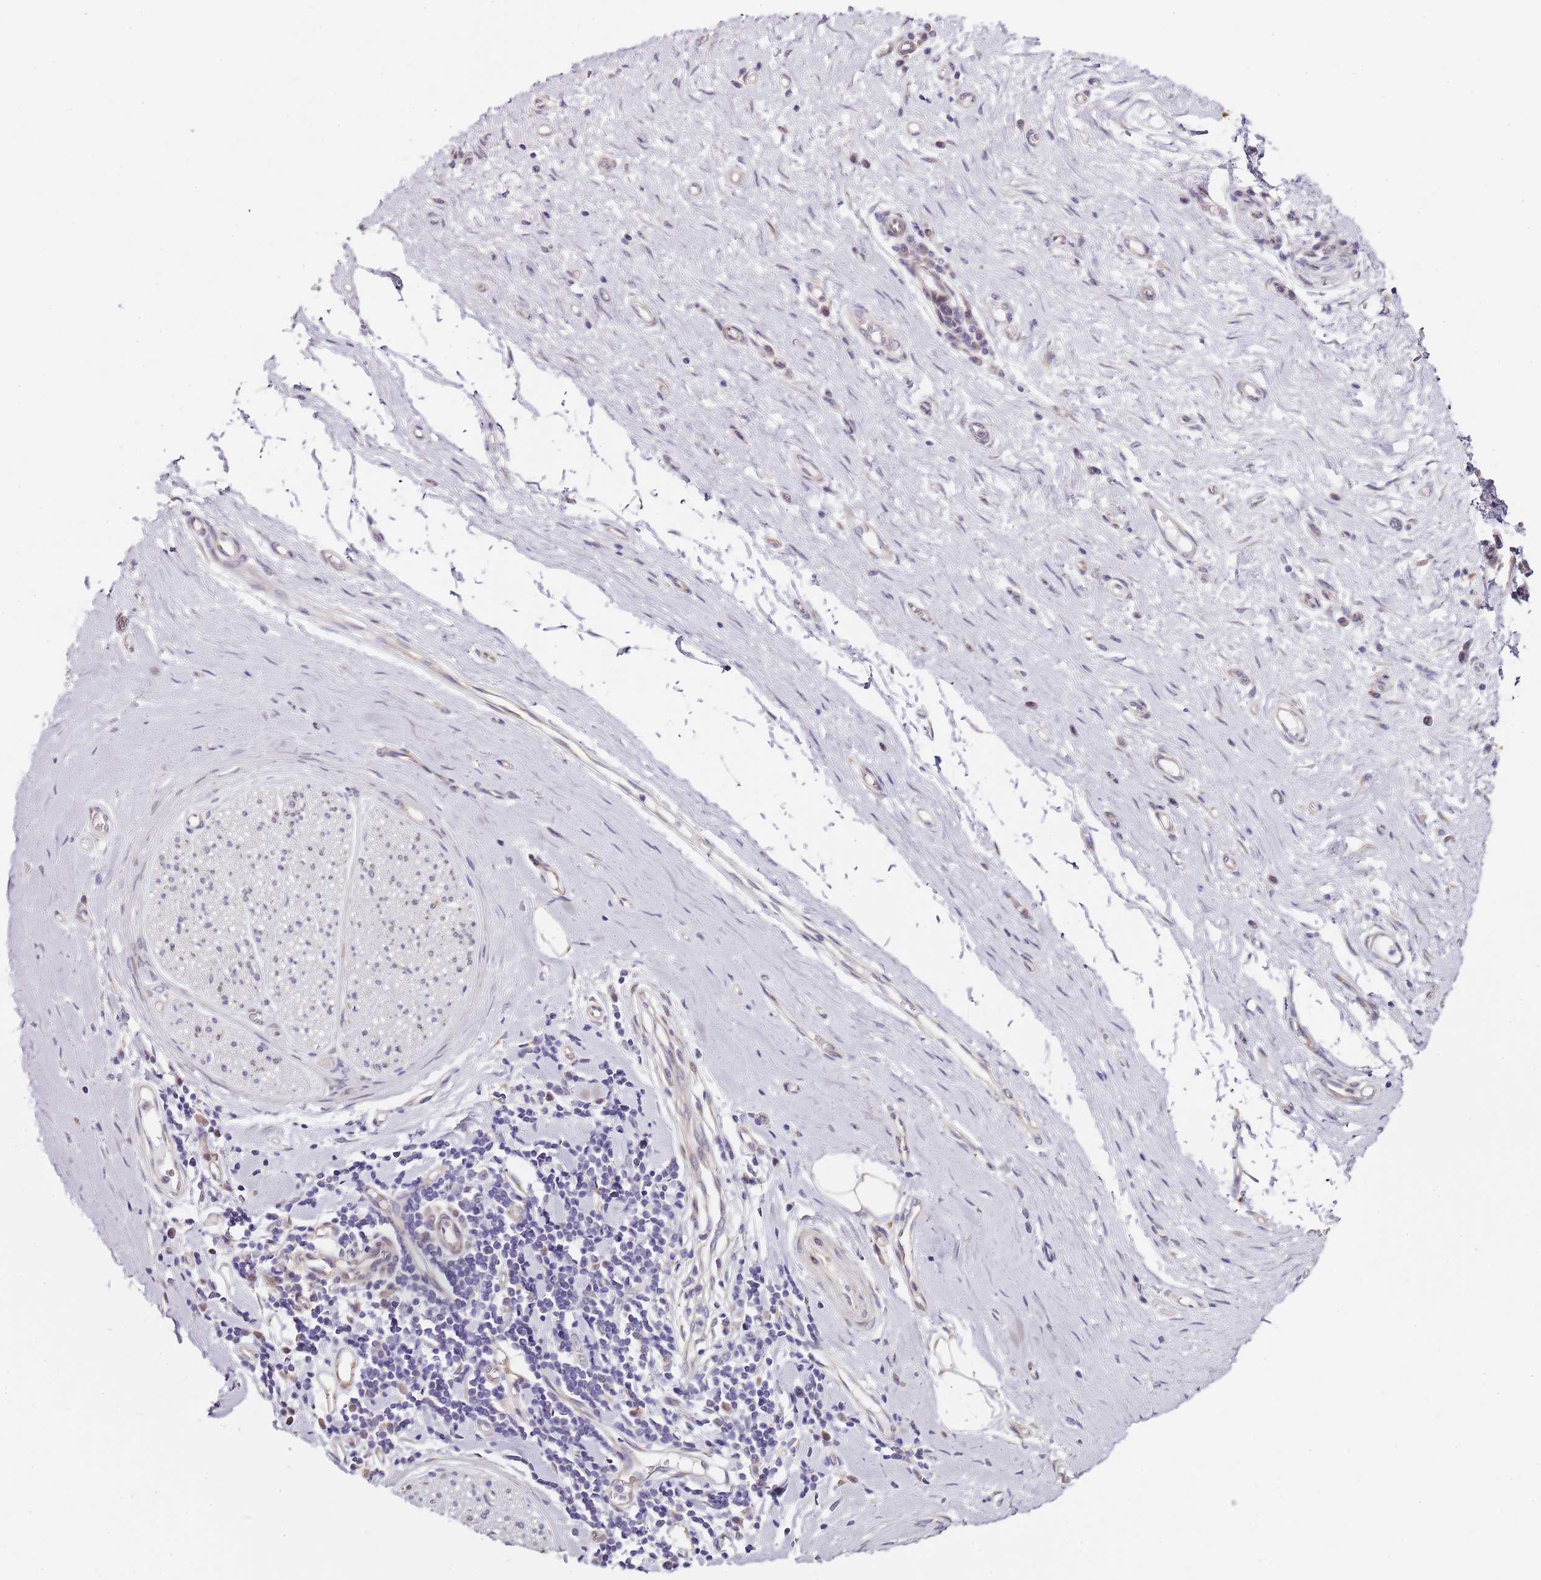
{"staining": {"intensity": "weak", "quantity": "25%-75%", "location": "cytoplasmic/membranous"}, "tissue": "adipose tissue", "cell_type": "Adipocytes", "image_type": "normal", "snomed": [{"axis": "morphology", "description": "Normal tissue, NOS"}, {"axis": "morphology", "description": "Adenocarcinoma, NOS"}, {"axis": "topography", "description": "Esophagus"}, {"axis": "topography", "description": "Stomach, upper"}, {"axis": "topography", "description": "Peripheral nerve tissue"}], "caption": "Adipose tissue stained with DAB (3,3'-diaminobenzidine) immunohistochemistry reveals low levels of weak cytoplasmic/membranous expression in about 25%-75% of adipocytes.", "gene": "TBC1D9", "patient": {"sex": "male", "age": 62}}